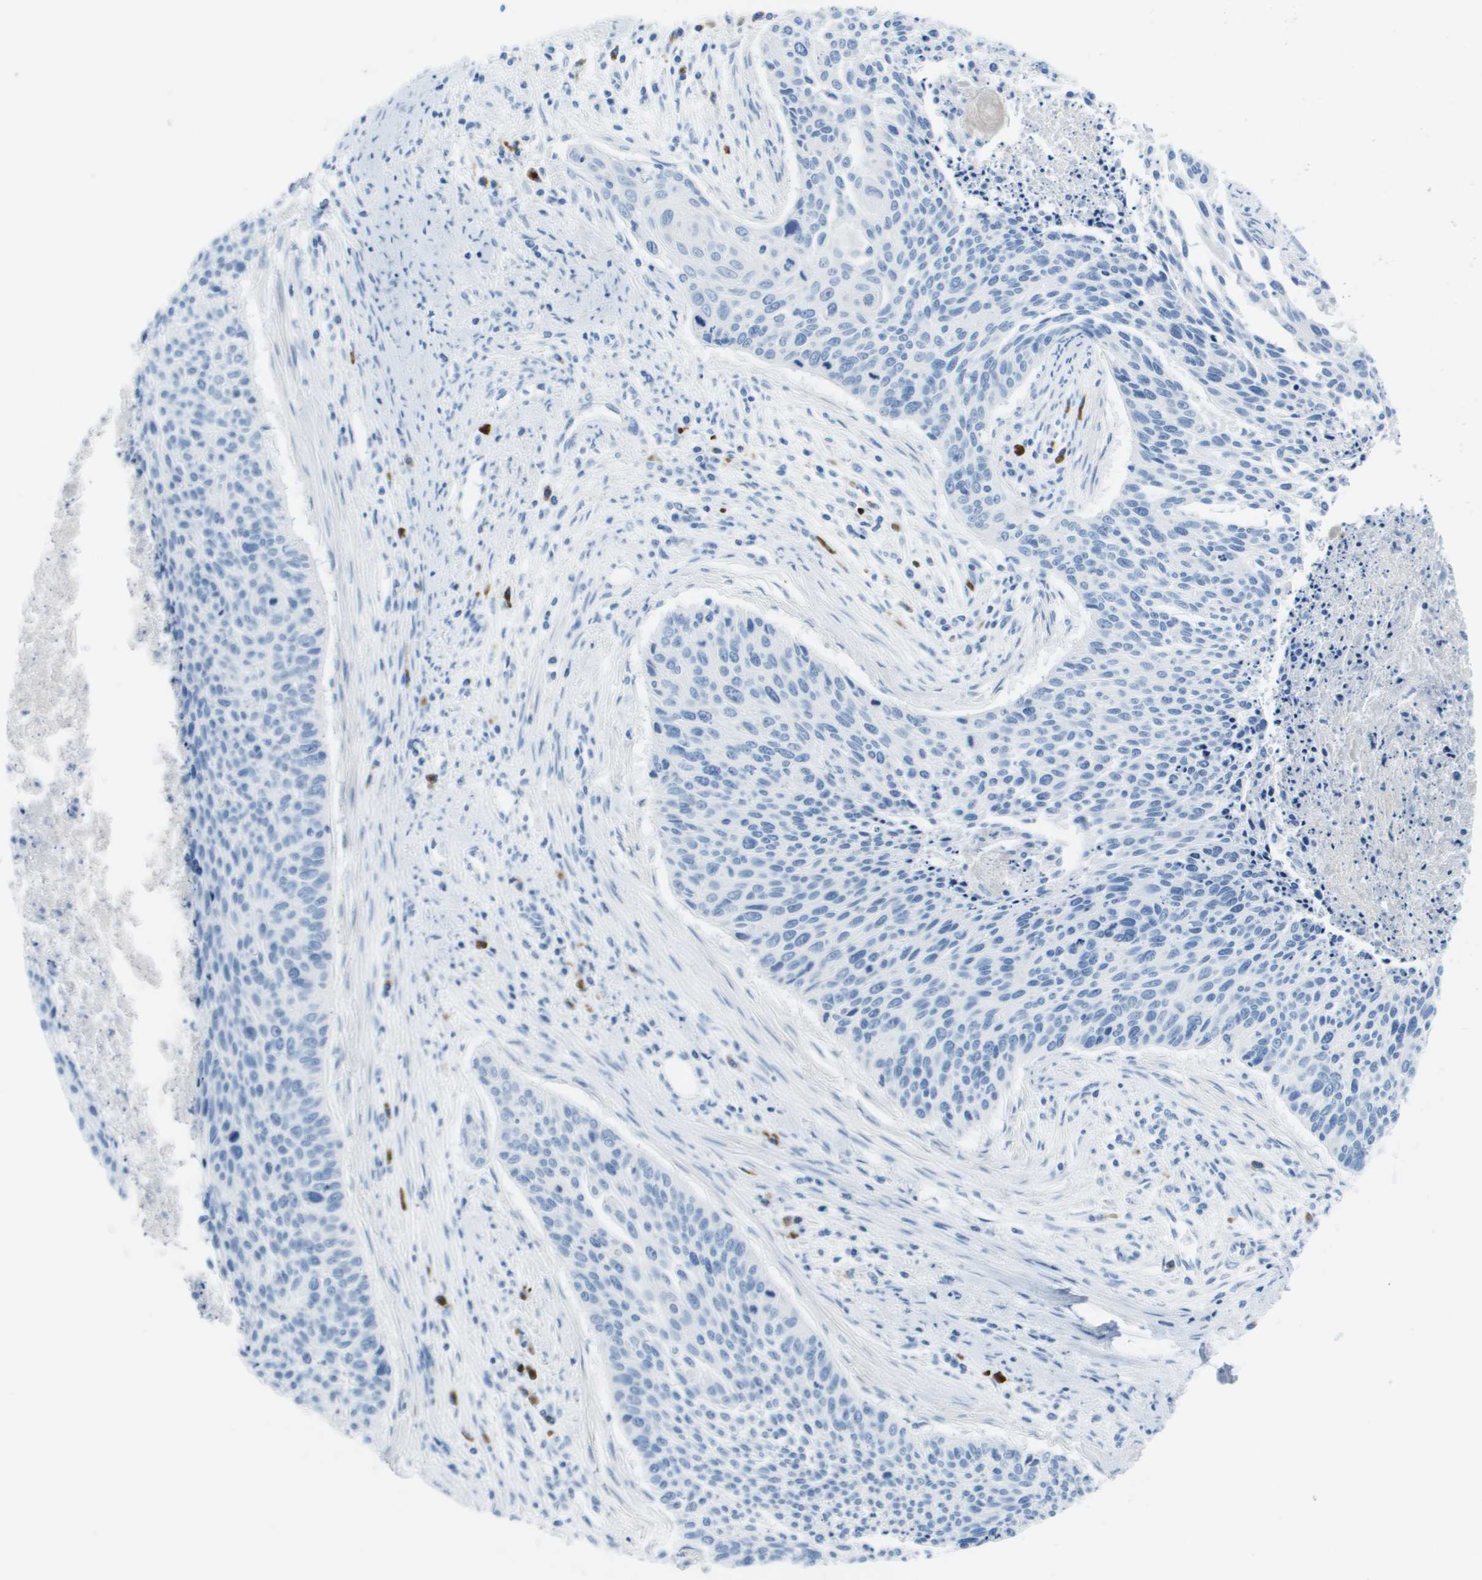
{"staining": {"intensity": "negative", "quantity": "none", "location": "none"}, "tissue": "cervical cancer", "cell_type": "Tumor cells", "image_type": "cancer", "snomed": [{"axis": "morphology", "description": "Squamous cell carcinoma, NOS"}, {"axis": "topography", "description": "Cervix"}], "caption": "Tumor cells show no significant protein positivity in squamous cell carcinoma (cervical).", "gene": "GPR18", "patient": {"sex": "female", "age": 55}}